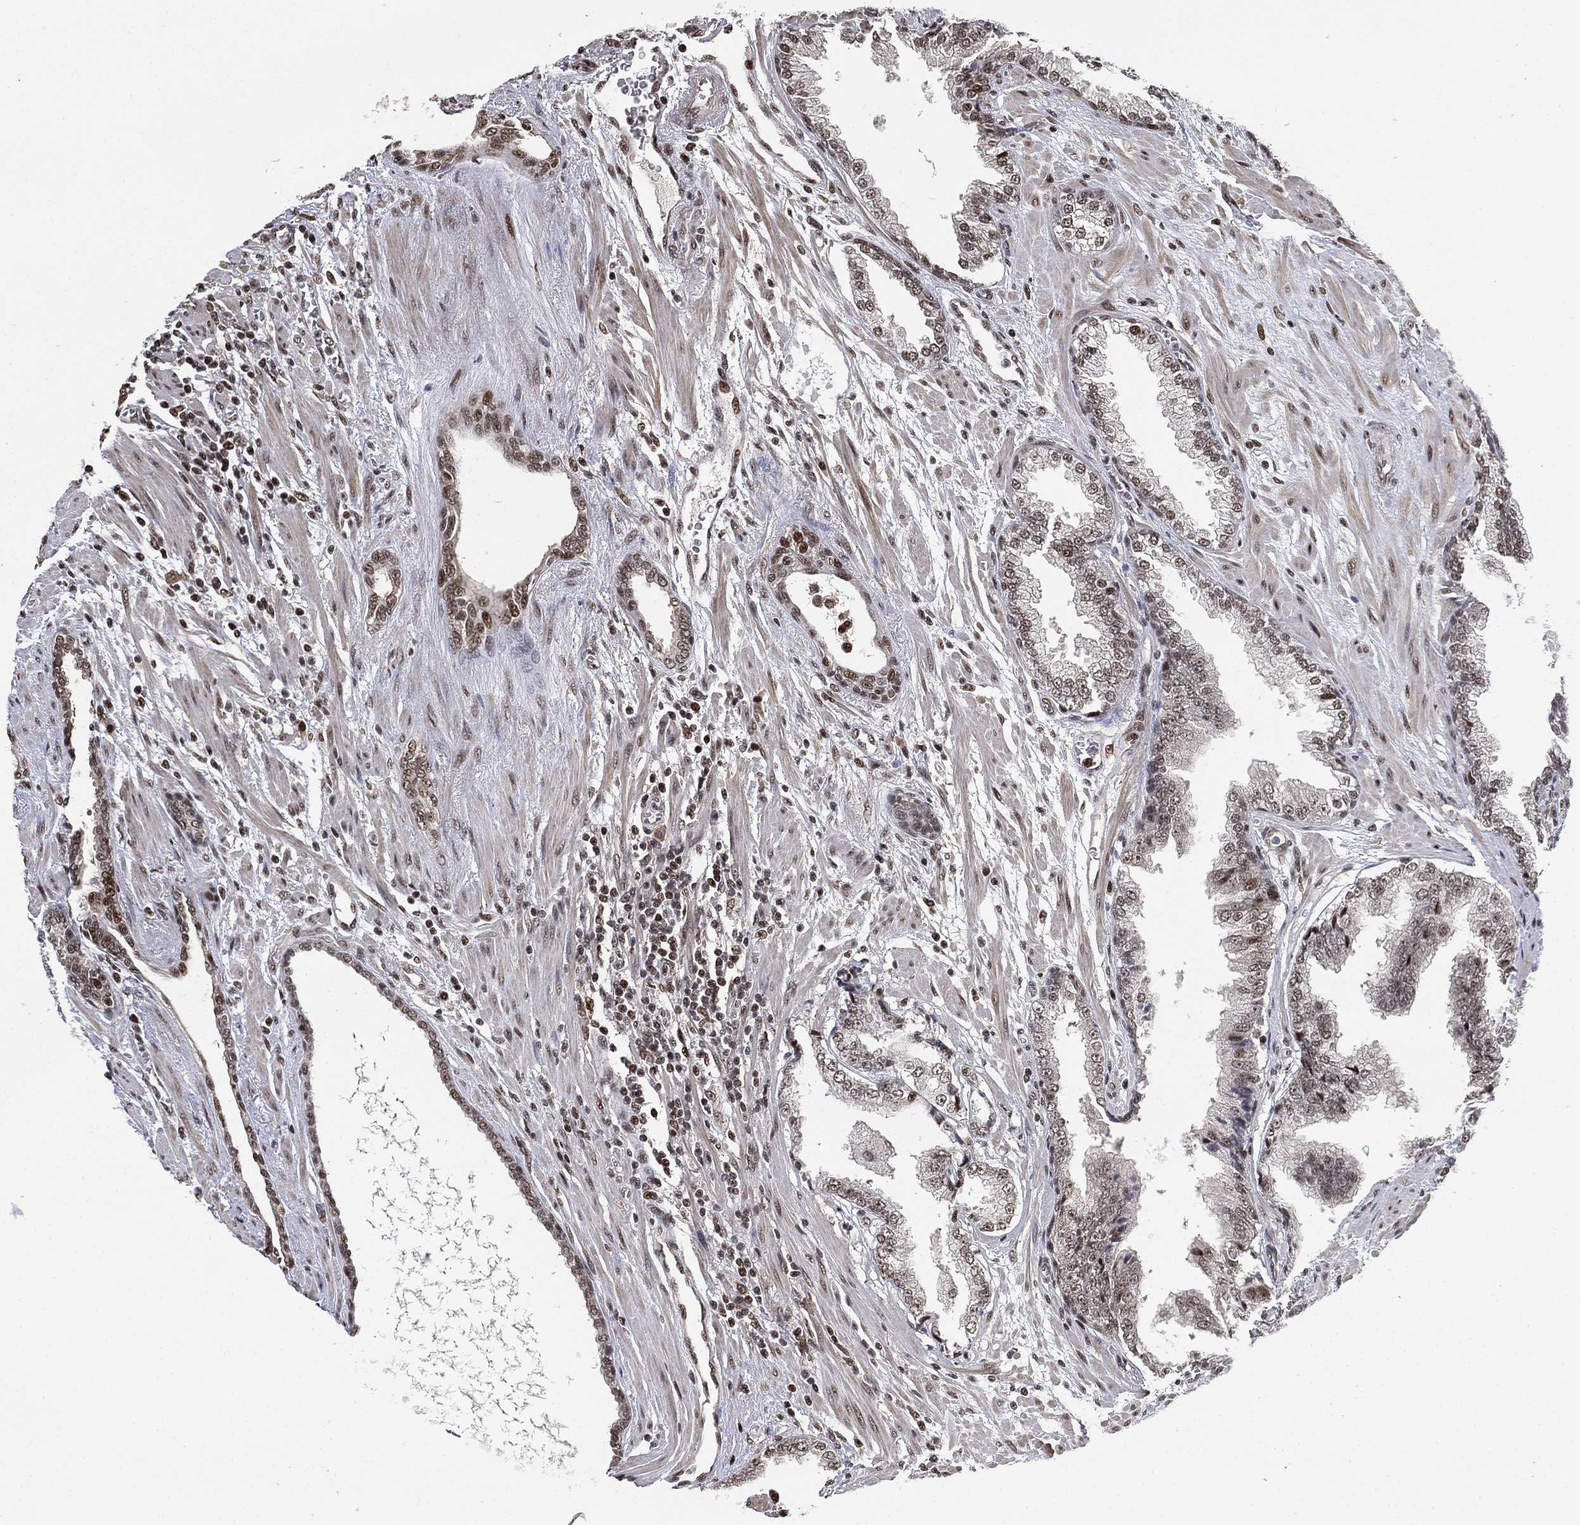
{"staining": {"intensity": "strong", "quantity": "25%-75%", "location": "nuclear"}, "tissue": "prostate cancer", "cell_type": "Tumor cells", "image_type": "cancer", "snomed": [{"axis": "morphology", "description": "Adenocarcinoma, Low grade"}, {"axis": "topography", "description": "Prostate"}], "caption": "Adenocarcinoma (low-grade) (prostate) tissue exhibits strong nuclear expression in about 25%-75% of tumor cells The staining was performed using DAB (3,3'-diaminobenzidine), with brown indicating positive protein expression. Nuclei are stained blue with hematoxylin.", "gene": "ZSCAN30", "patient": {"sex": "male", "age": 69}}